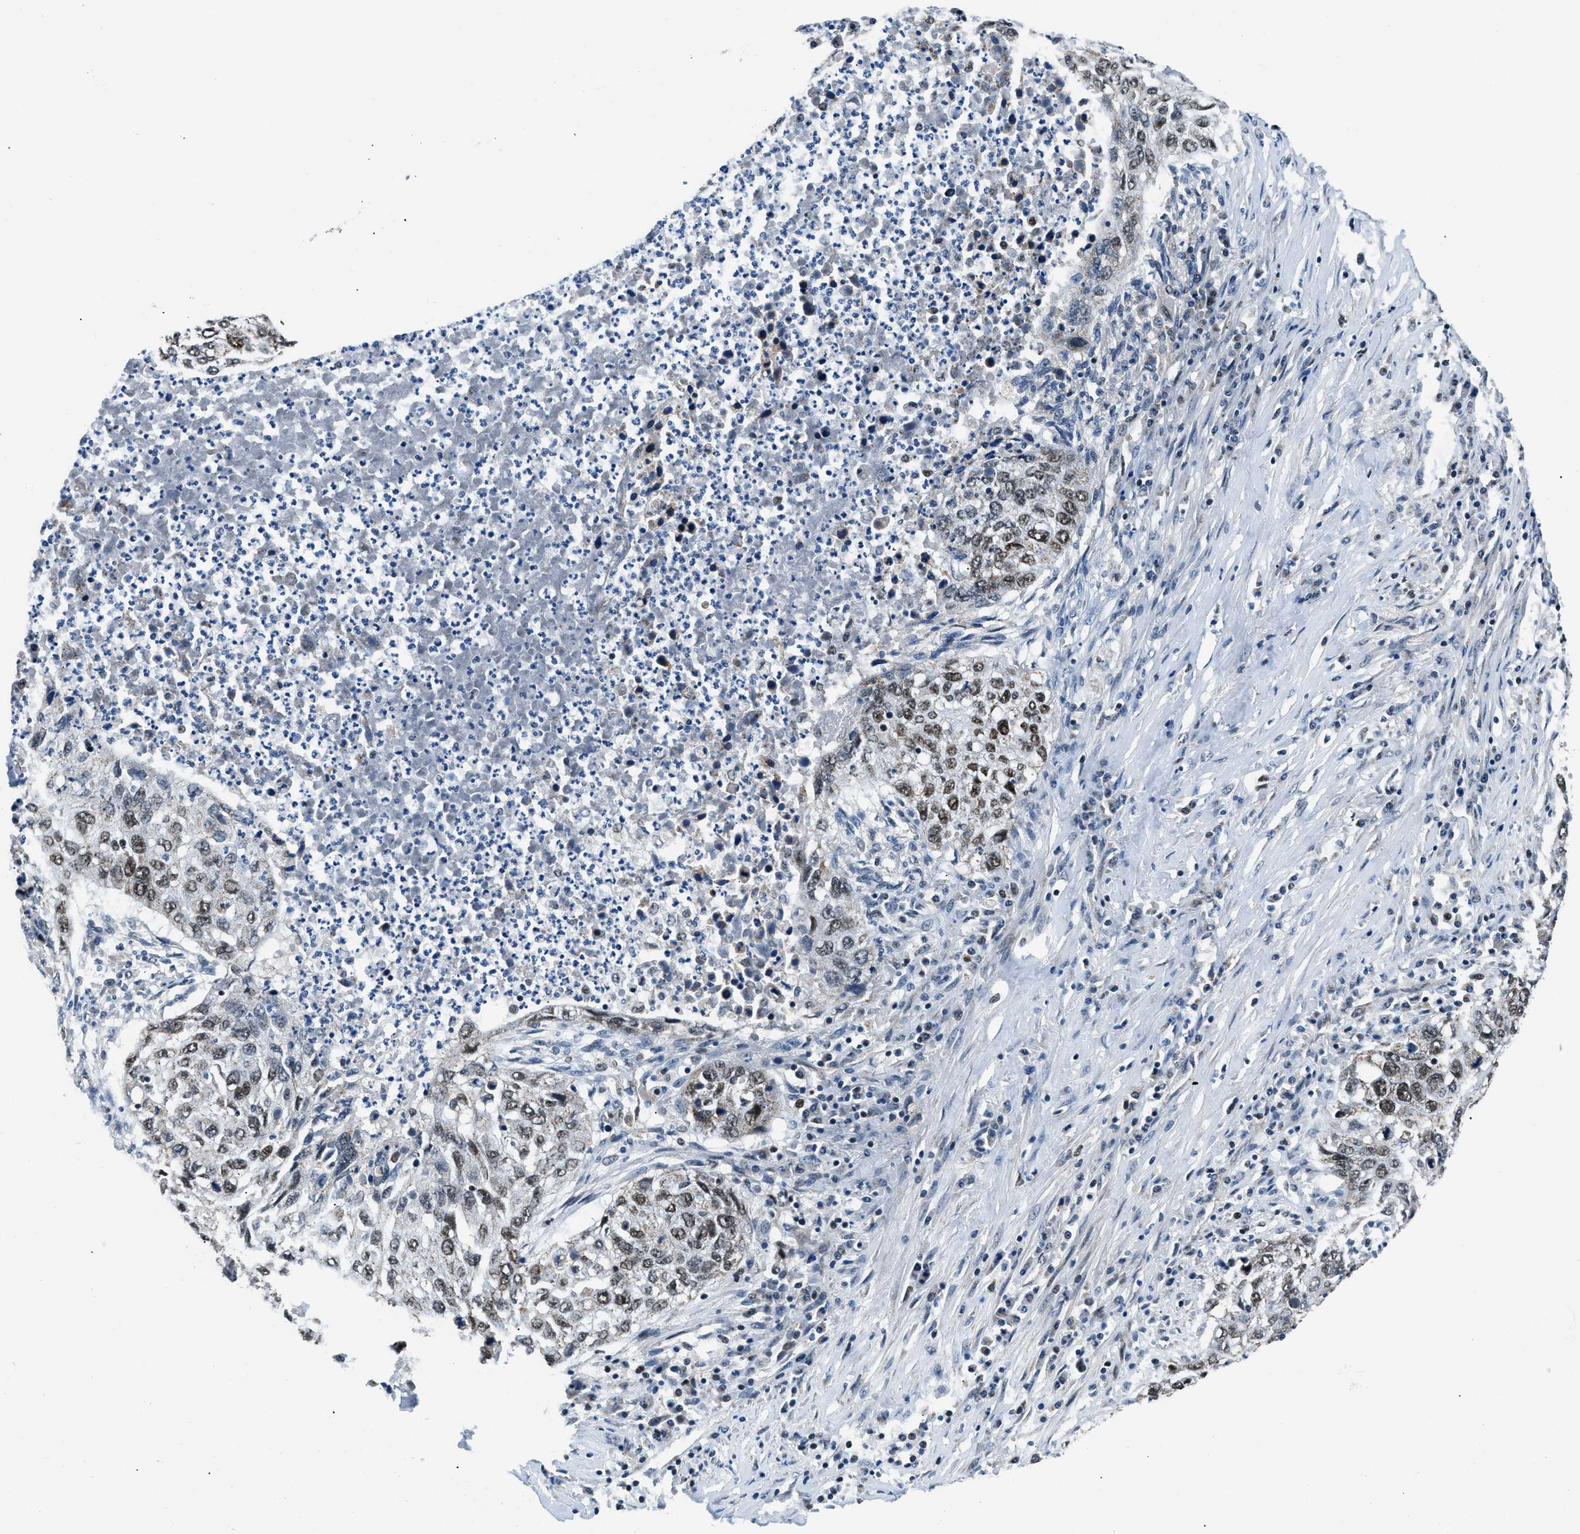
{"staining": {"intensity": "moderate", "quantity": "25%-75%", "location": "nuclear"}, "tissue": "lung cancer", "cell_type": "Tumor cells", "image_type": "cancer", "snomed": [{"axis": "morphology", "description": "Squamous cell carcinoma, NOS"}, {"axis": "topography", "description": "Lung"}], "caption": "The micrograph displays immunohistochemical staining of lung squamous cell carcinoma. There is moderate nuclear staining is present in about 25%-75% of tumor cells. Using DAB (brown) and hematoxylin (blue) stains, captured at high magnification using brightfield microscopy.", "gene": "KDM3B", "patient": {"sex": "female", "age": 63}}